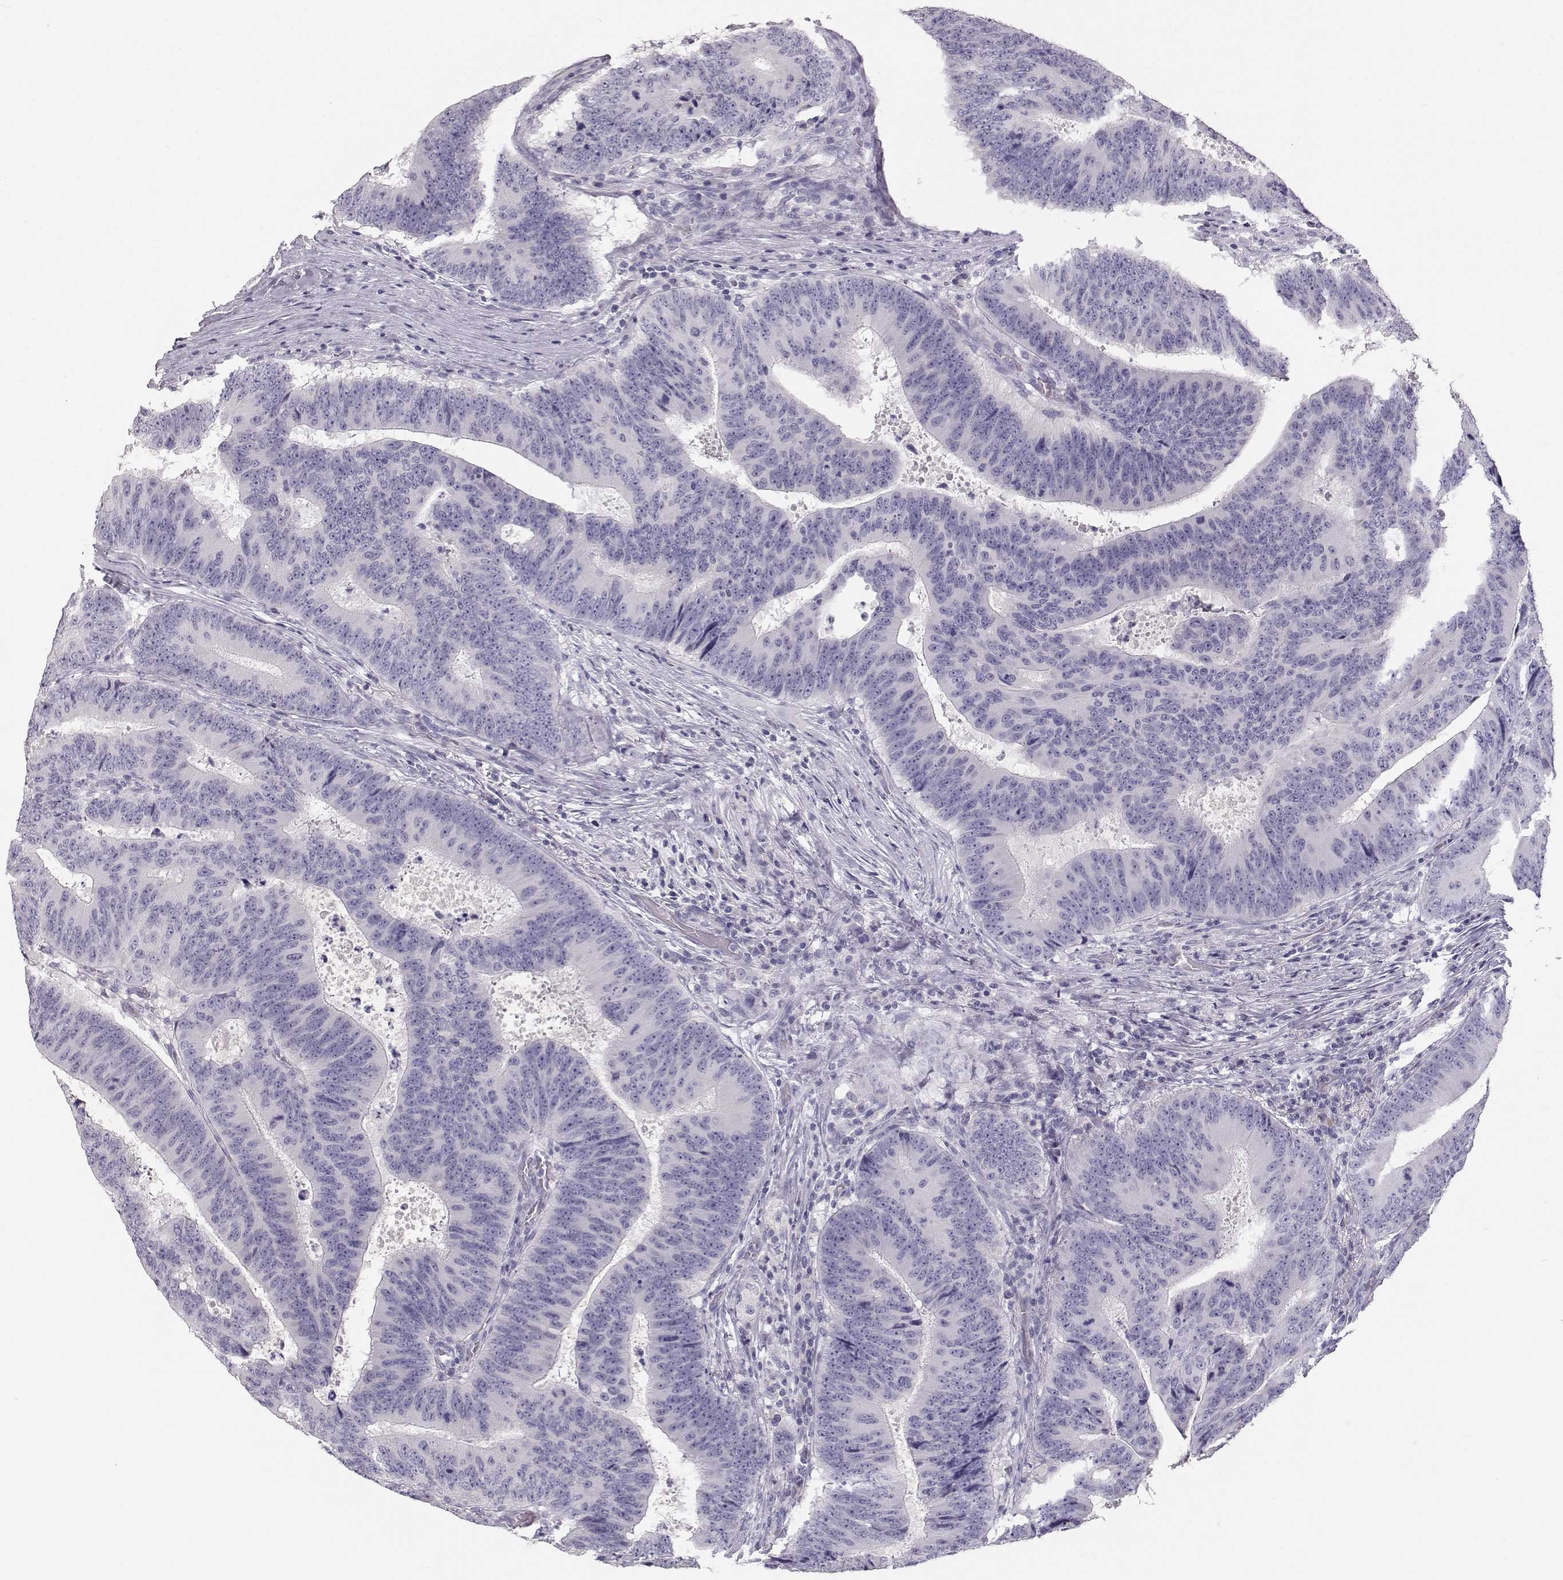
{"staining": {"intensity": "negative", "quantity": "none", "location": "none"}, "tissue": "colorectal cancer", "cell_type": "Tumor cells", "image_type": "cancer", "snomed": [{"axis": "morphology", "description": "Adenocarcinoma, NOS"}, {"axis": "topography", "description": "Colon"}], "caption": "Protein analysis of adenocarcinoma (colorectal) exhibits no significant expression in tumor cells.", "gene": "LEPR", "patient": {"sex": "female", "age": 82}}